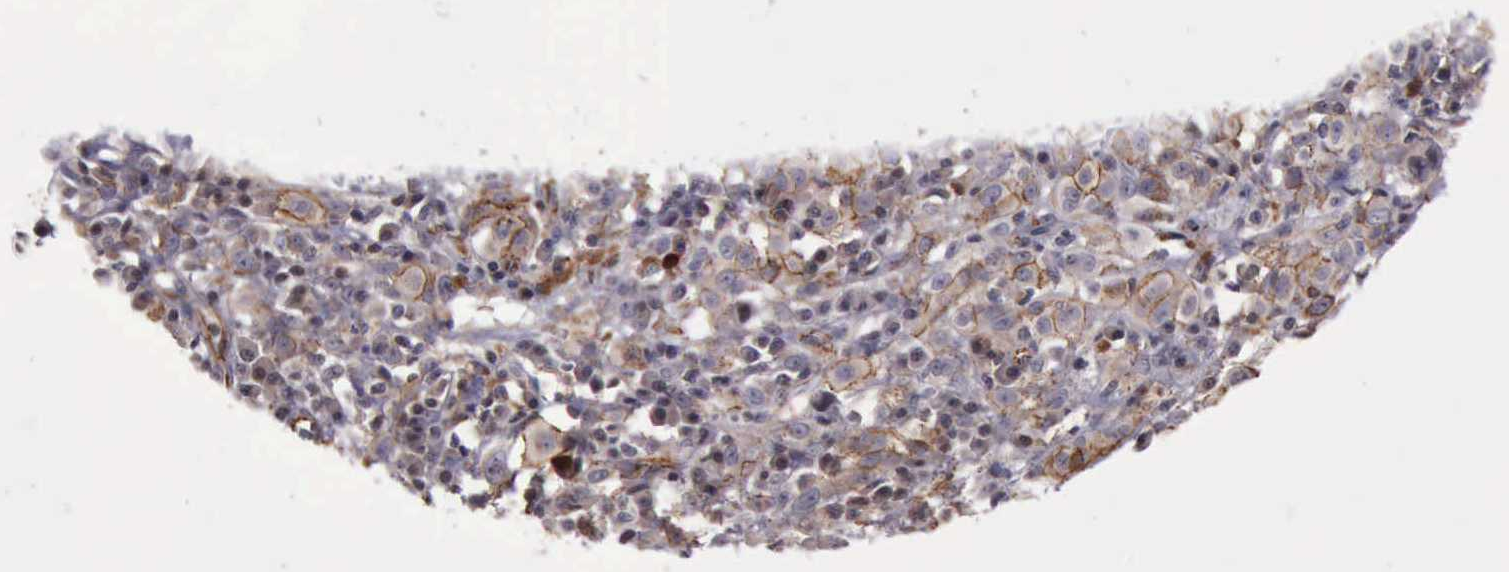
{"staining": {"intensity": "weak", "quantity": "25%-75%", "location": "cytoplasmic/membranous"}, "tissue": "melanoma", "cell_type": "Tumor cells", "image_type": "cancer", "snomed": [{"axis": "morphology", "description": "Malignant melanoma, NOS"}, {"axis": "topography", "description": "Skin"}], "caption": "Weak cytoplasmic/membranous expression for a protein is present in approximately 25%-75% of tumor cells of malignant melanoma using immunohistochemistry (IHC).", "gene": "CTNNB1", "patient": {"sex": "female", "age": 52}}